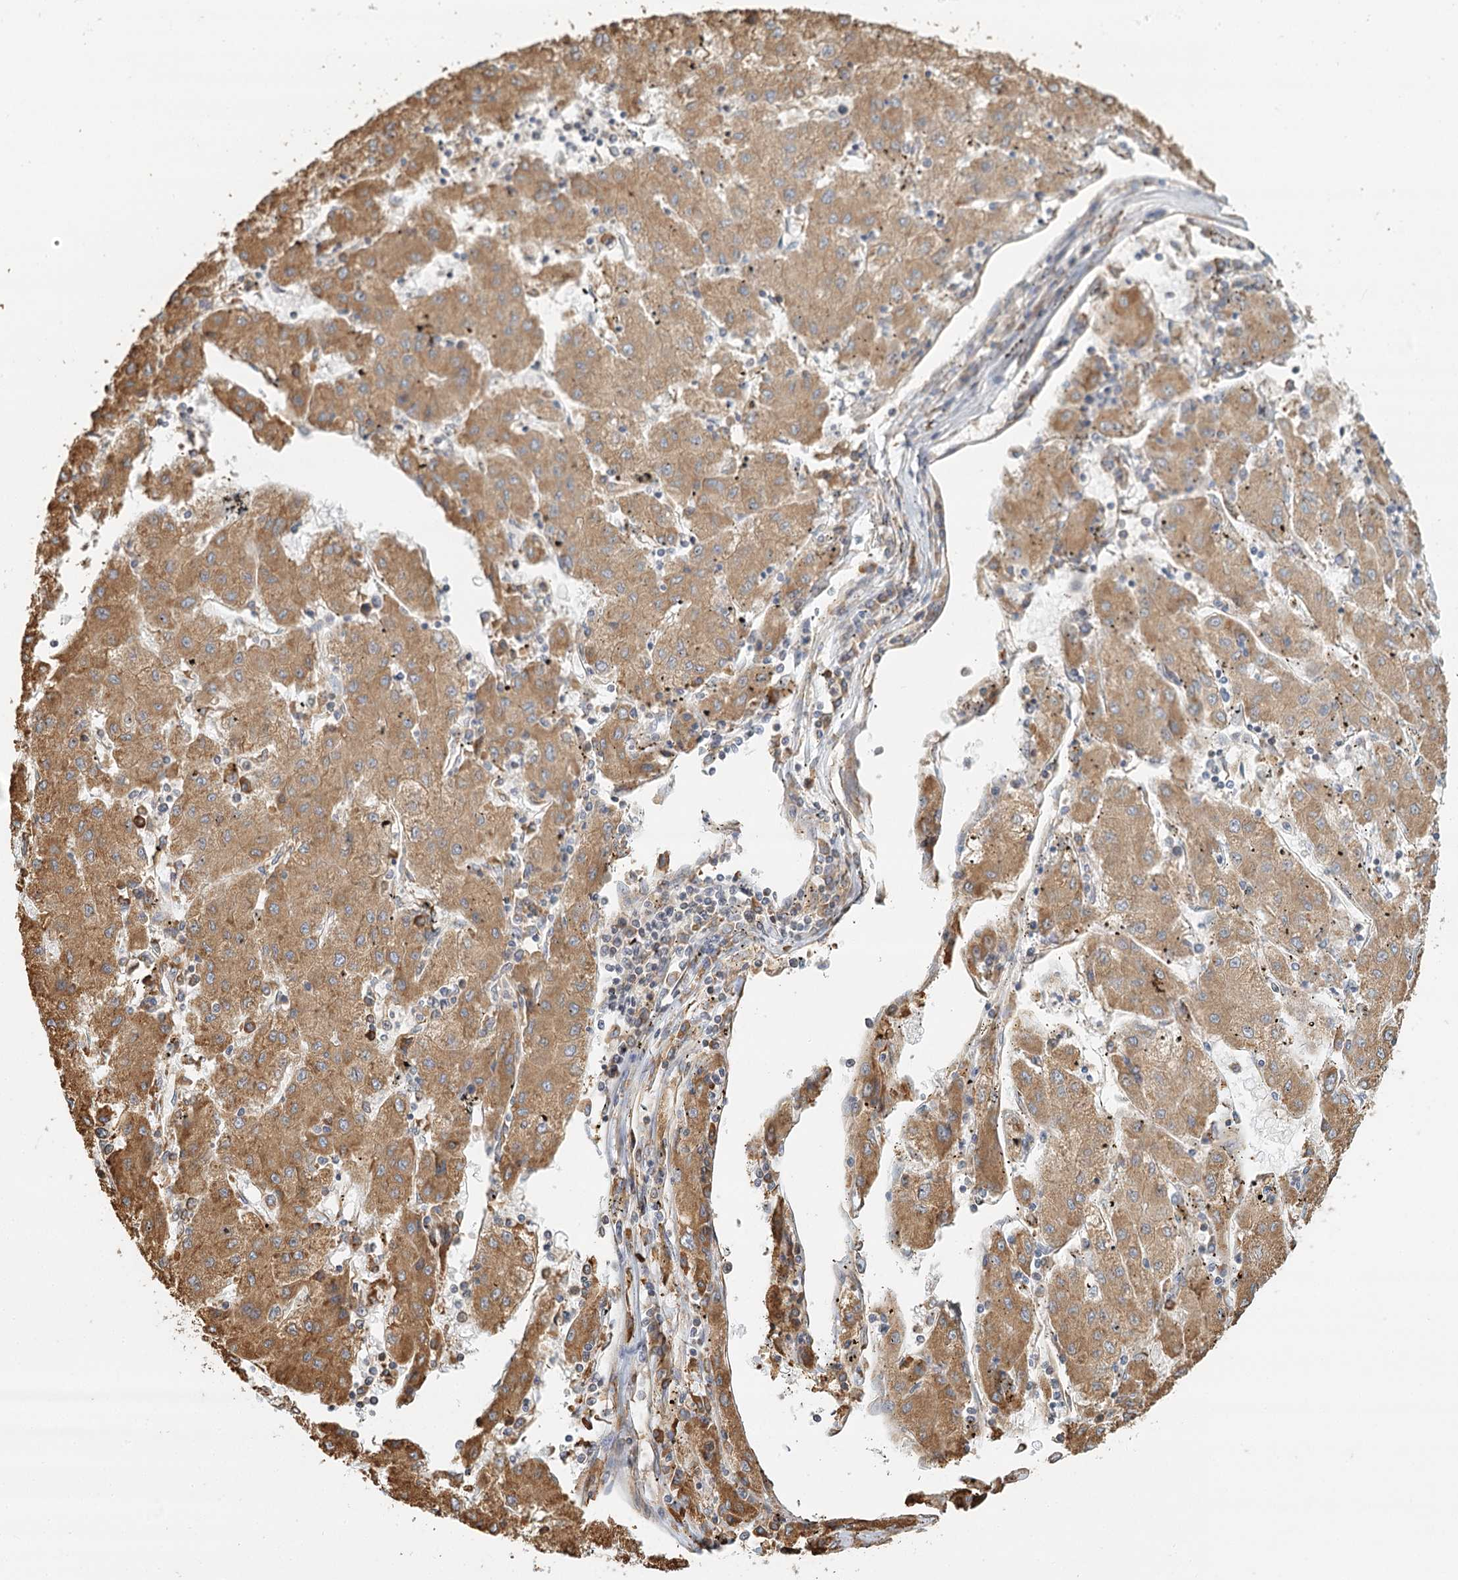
{"staining": {"intensity": "moderate", "quantity": ">75%", "location": "cytoplasmic/membranous"}, "tissue": "liver cancer", "cell_type": "Tumor cells", "image_type": "cancer", "snomed": [{"axis": "morphology", "description": "Carcinoma, Hepatocellular, NOS"}, {"axis": "topography", "description": "Liver"}], "caption": "The image displays staining of hepatocellular carcinoma (liver), revealing moderate cytoplasmic/membranous protein positivity (brown color) within tumor cells.", "gene": "TAS1R1", "patient": {"sex": "male", "age": 72}}